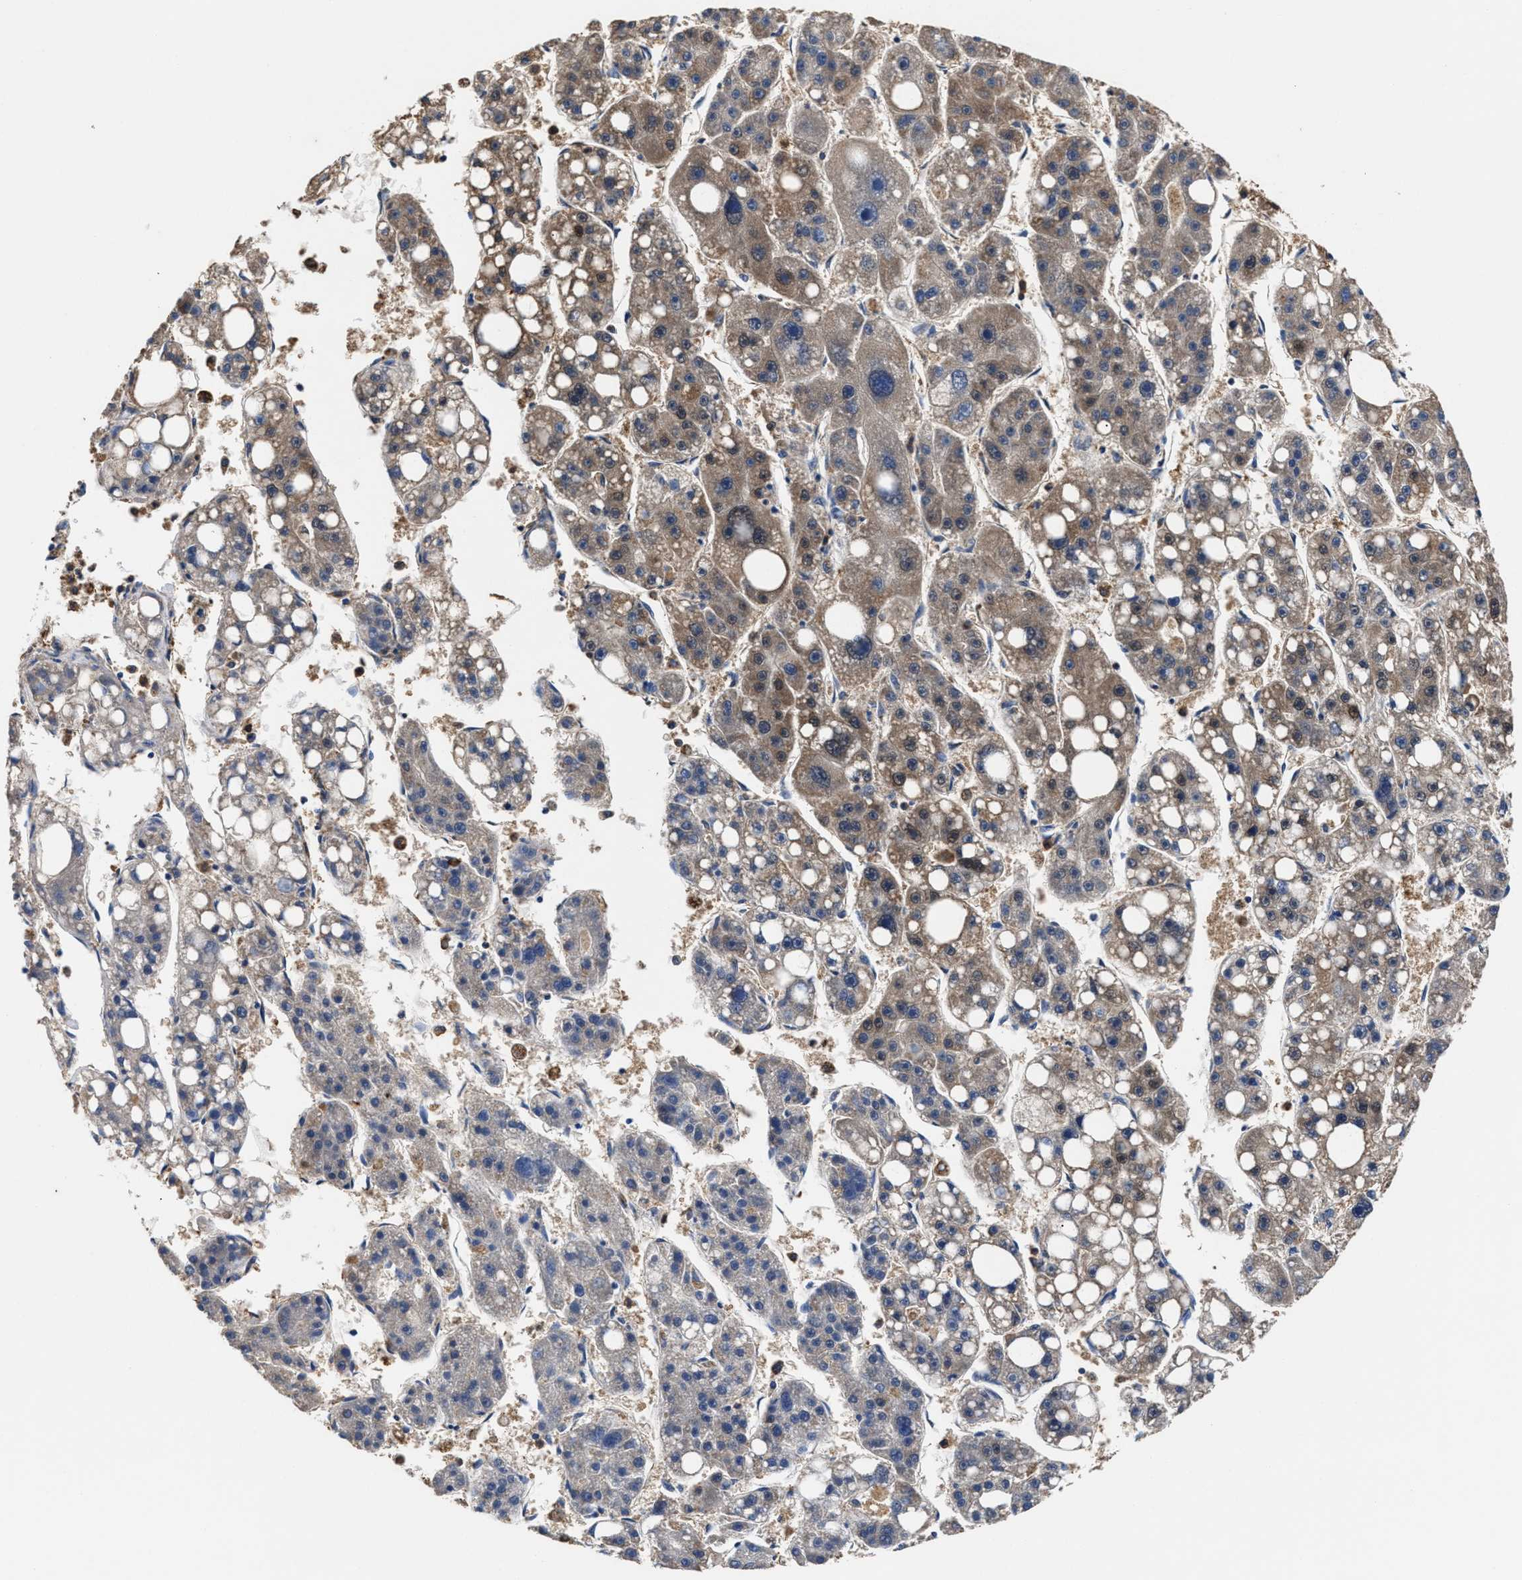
{"staining": {"intensity": "weak", "quantity": ">75%", "location": "cytoplasmic/membranous"}, "tissue": "liver cancer", "cell_type": "Tumor cells", "image_type": "cancer", "snomed": [{"axis": "morphology", "description": "Carcinoma, Hepatocellular, NOS"}, {"axis": "topography", "description": "Liver"}], "caption": "The immunohistochemical stain highlights weak cytoplasmic/membranous staining in tumor cells of hepatocellular carcinoma (liver) tissue. The staining was performed using DAB (3,3'-diaminobenzidine) to visualize the protein expression in brown, while the nuclei were stained in blue with hematoxylin (Magnification: 20x).", "gene": "ACLY", "patient": {"sex": "female", "age": 61}}